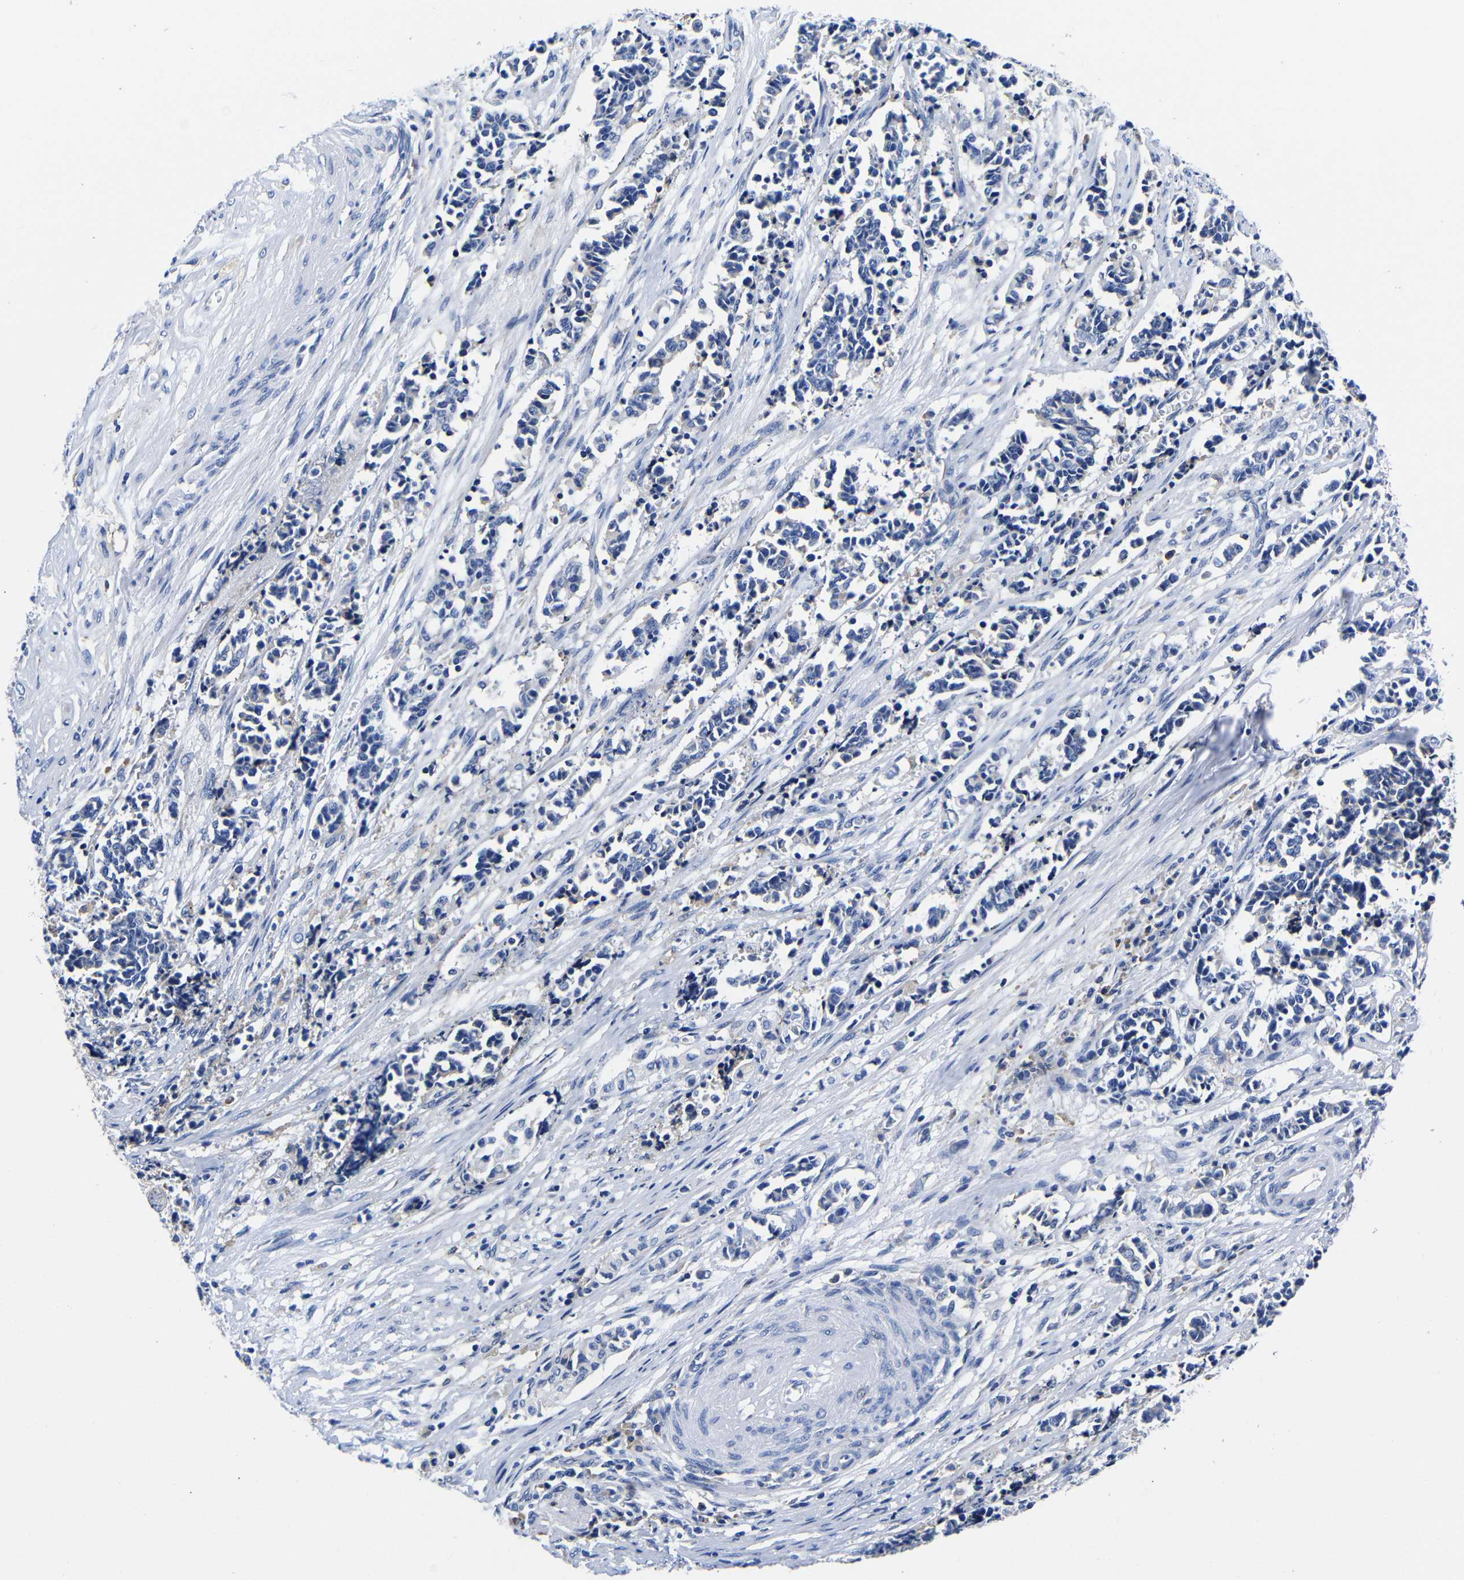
{"staining": {"intensity": "weak", "quantity": "<25%", "location": "cytoplasmic/membranous"}, "tissue": "cervical cancer", "cell_type": "Tumor cells", "image_type": "cancer", "snomed": [{"axis": "morphology", "description": "Squamous cell carcinoma, NOS"}, {"axis": "topography", "description": "Cervix"}], "caption": "Immunohistochemical staining of human squamous cell carcinoma (cervical) exhibits no significant expression in tumor cells.", "gene": "CLEC4G", "patient": {"sex": "female", "age": 35}}